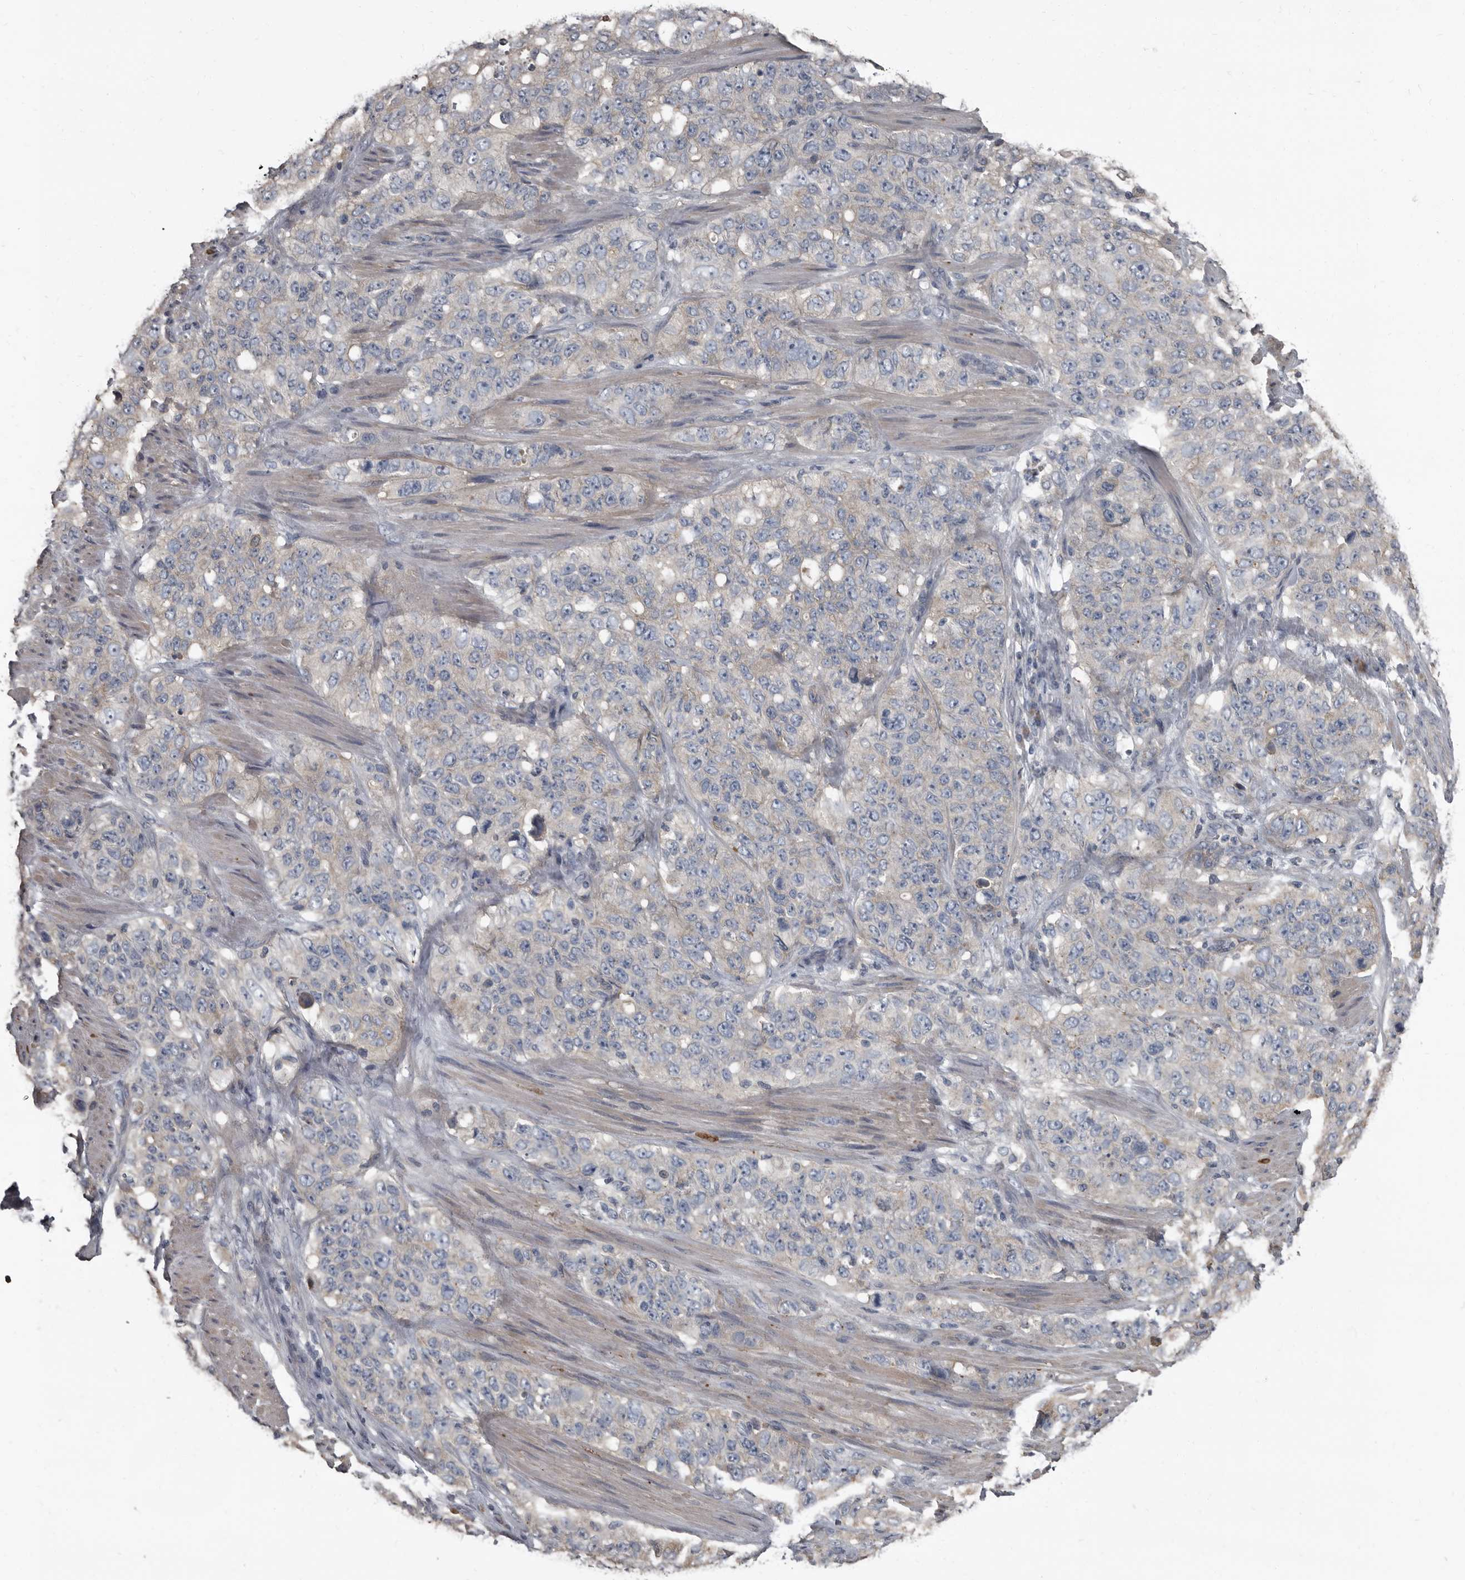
{"staining": {"intensity": "negative", "quantity": "none", "location": "none"}, "tissue": "stomach cancer", "cell_type": "Tumor cells", "image_type": "cancer", "snomed": [{"axis": "morphology", "description": "Adenocarcinoma, NOS"}, {"axis": "topography", "description": "Stomach"}], "caption": "Human stomach adenocarcinoma stained for a protein using IHC demonstrates no staining in tumor cells.", "gene": "TPD52L1", "patient": {"sex": "male", "age": 48}}